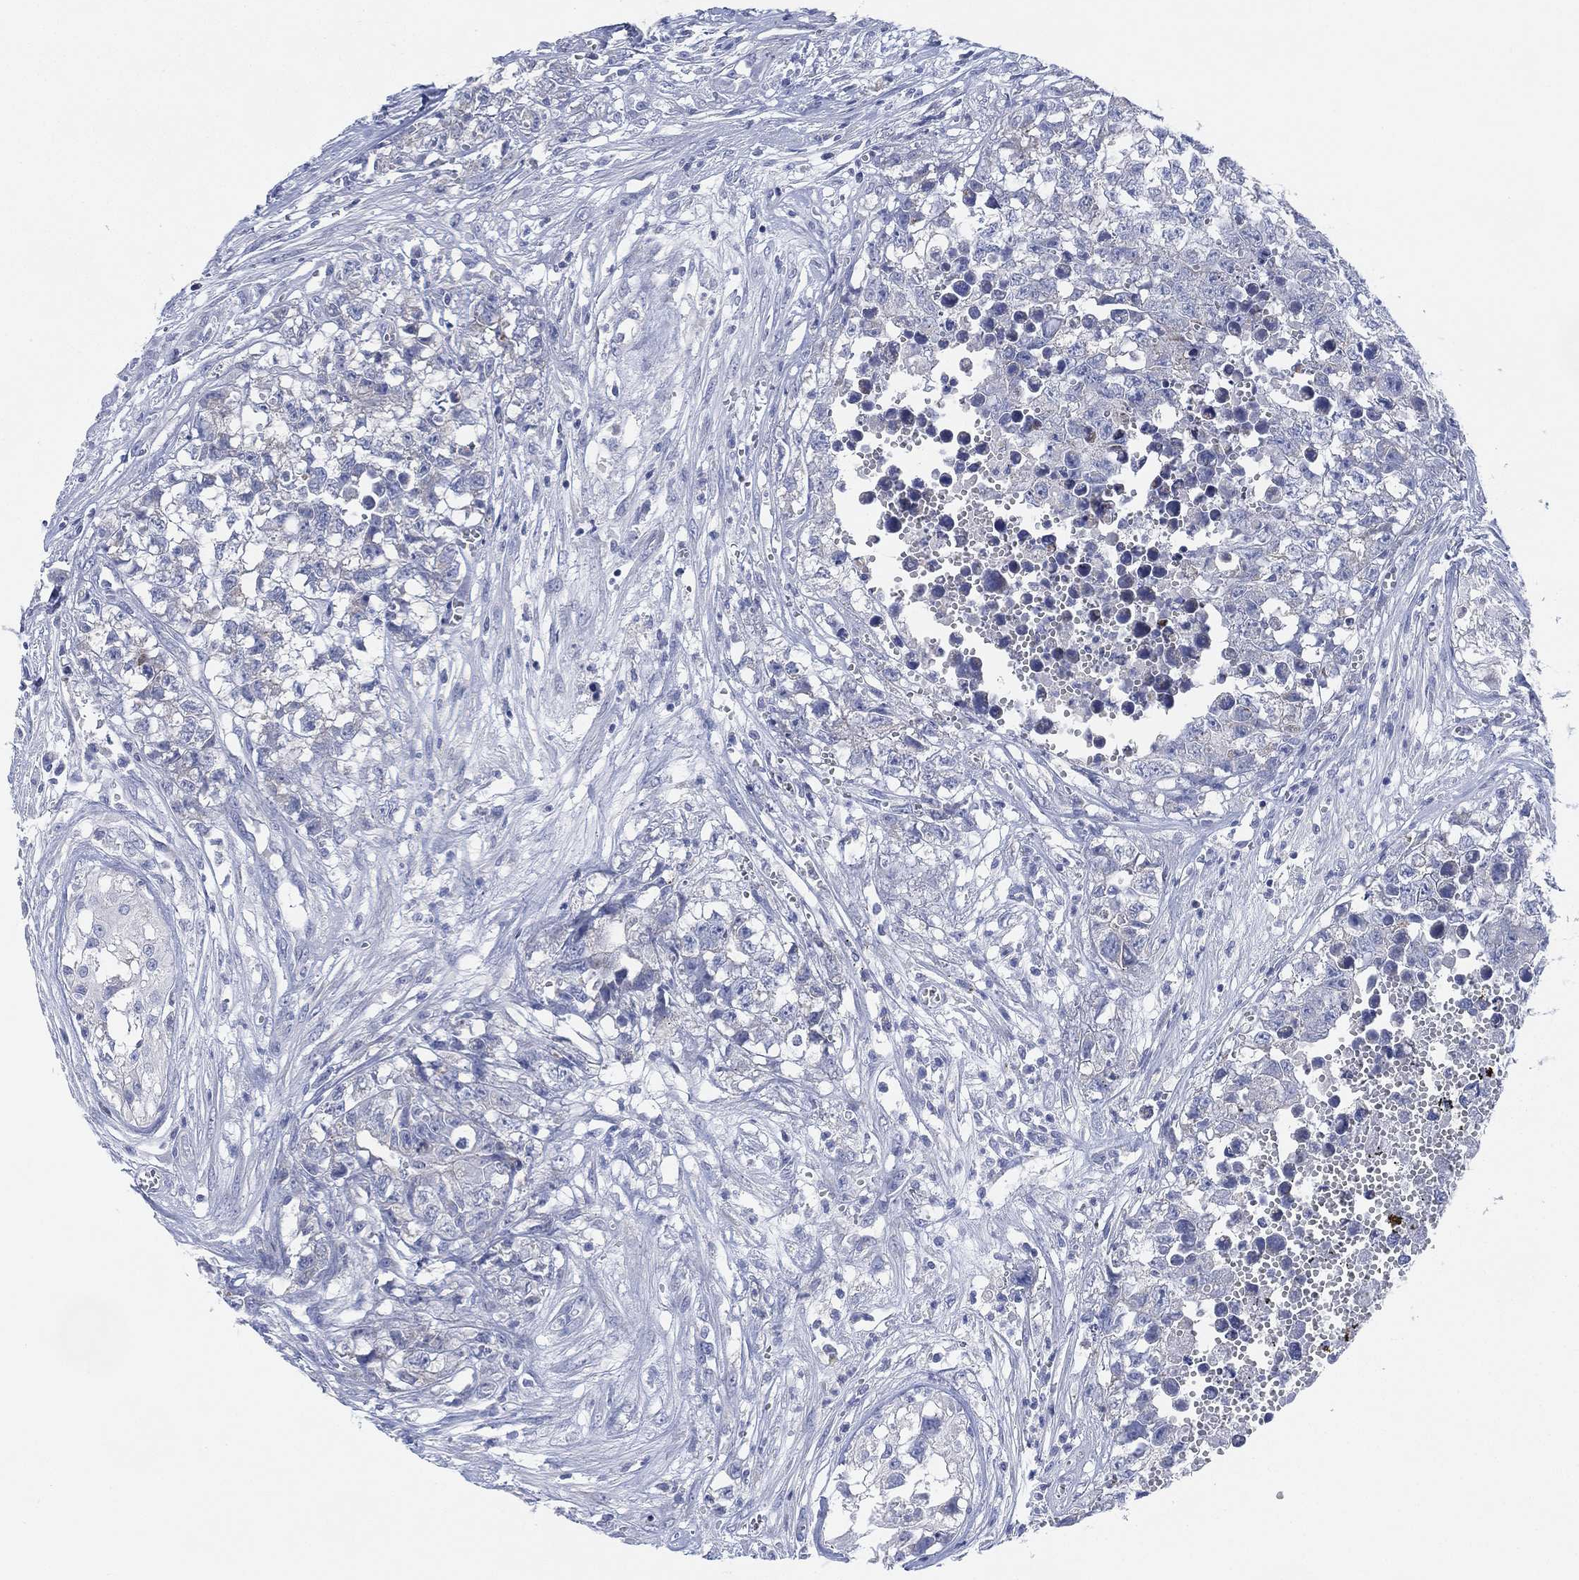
{"staining": {"intensity": "negative", "quantity": "none", "location": "none"}, "tissue": "testis cancer", "cell_type": "Tumor cells", "image_type": "cancer", "snomed": [{"axis": "morphology", "description": "Seminoma, NOS"}, {"axis": "morphology", "description": "Carcinoma, Embryonal, NOS"}, {"axis": "topography", "description": "Testis"}], "caption": "DAB immunohistochemical staining of testis cancer exhibits no significant staining in tumor cells.", "gene": "ADAD2", "patient": {"sex": "male", "age": 22}}